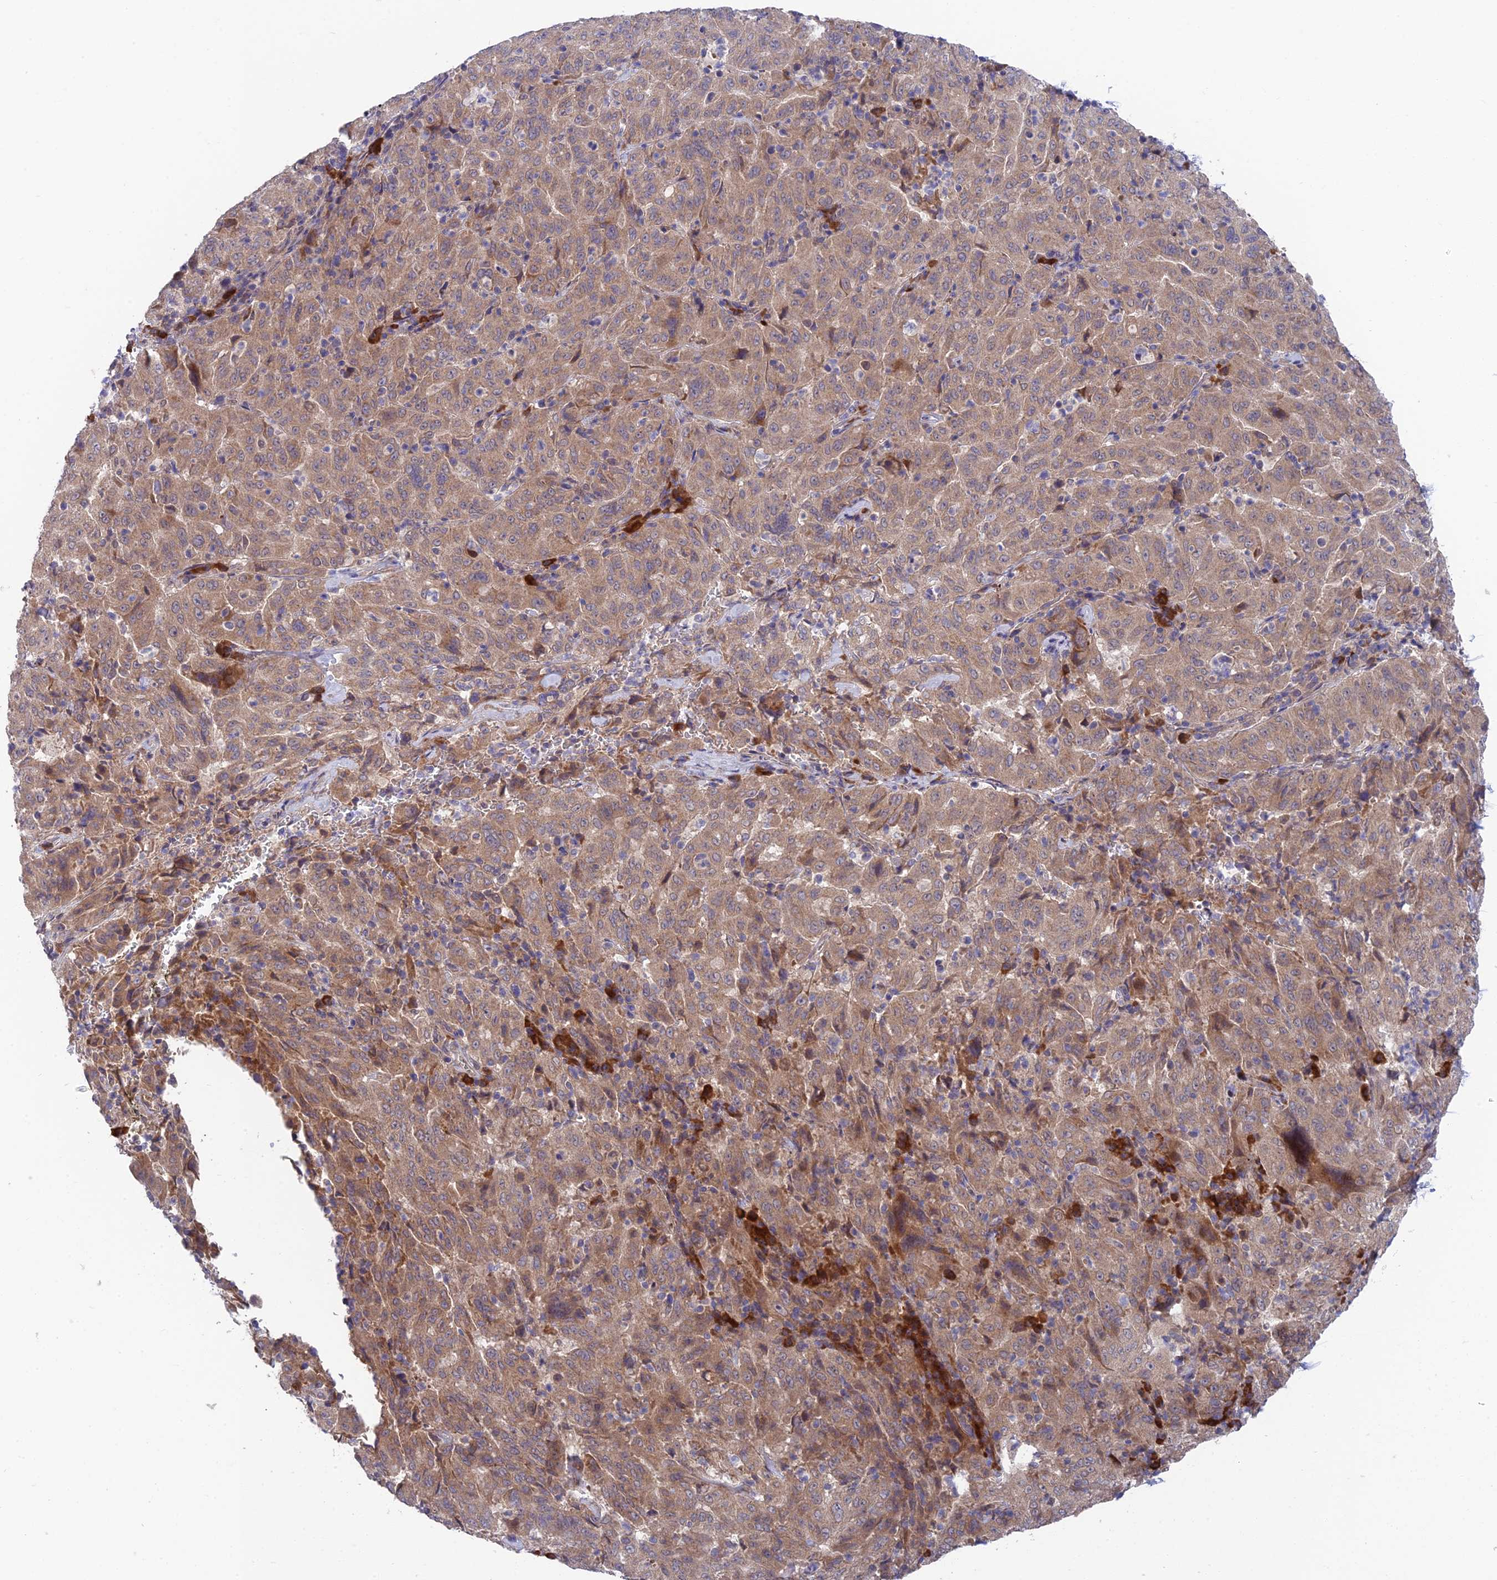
{"staining": {"intensity": "moderate", "quantity": "<25%", "location": "cytoplasmic/membranous"}, "tissue": "pancreatic cancer", "cell_type": "Tumor cells", "image_type": "cancer", "snomed": [{"axis": "morphology", "description": "Adenocarcinoma, NOS"}, {"axis": "topography", "description": "Pancreas"}], "caption": "Immunohistochemistry staining of pancreatic cancer (adenocarcinoma), which demonstrates low levels of moderate cytoplasmic/membranous staining in approximately <25% of tumor cells indicating moderate cytoplasmic/membranous protein positivity. The staining was performed using DAB (brown) for protein detection and nuclei were counterstained in hematoxylin (blue).", "gene": "UROS", "patient": {"sex": "male", "age": 63}}